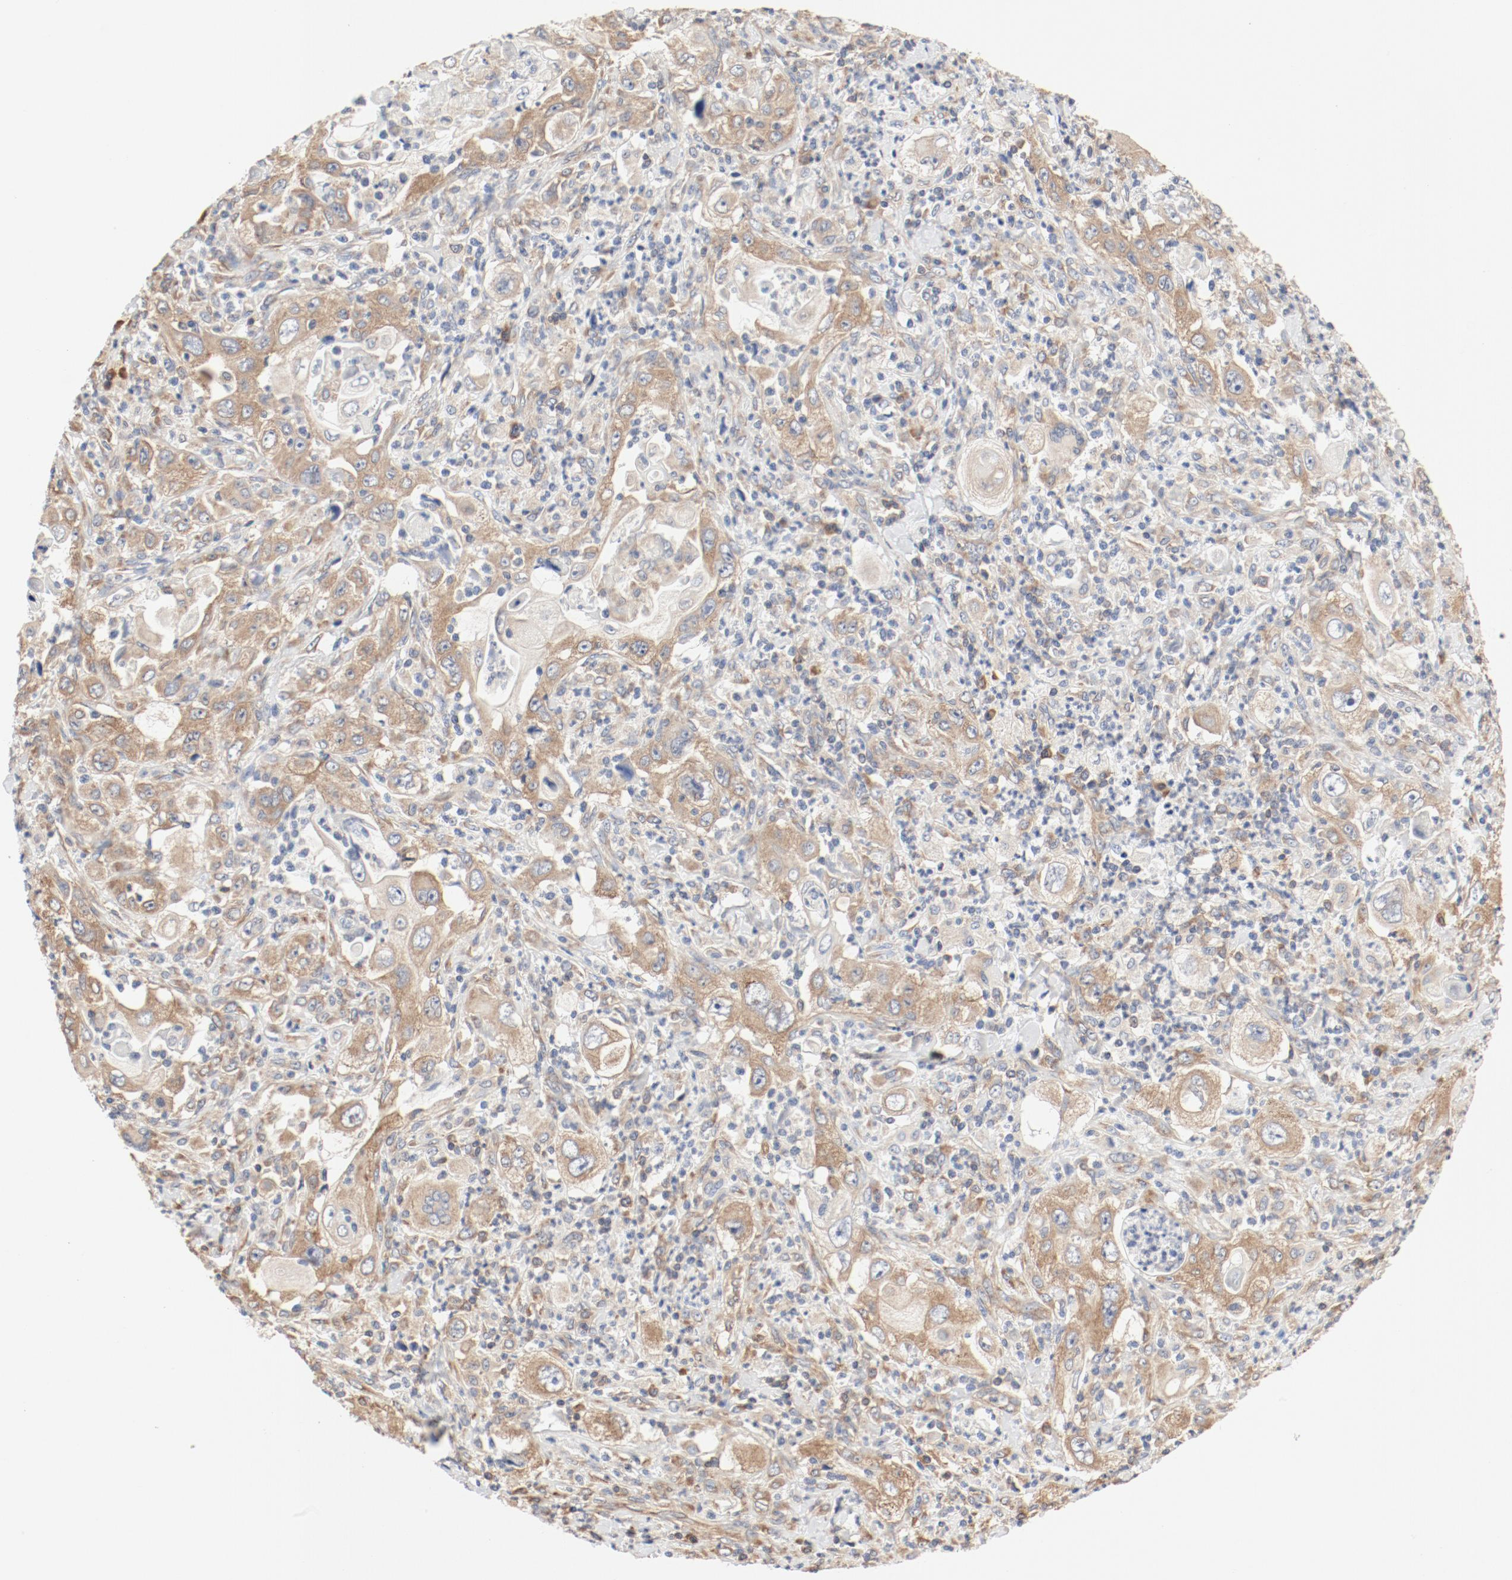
{"staining": {"intensity": "moderate", "quantity": ">75%", "location": "cytoplasmic/membranous"}, "tissue": "pancreatic cancer", "cell_type": "Tumor cells", "image_type": "cancer", "snomed": [{"axis": "morphology", "description": "Adenocarcinoma, NOS"}, {"axis": "topography", "description": "Pancreas"}], "caption": "Adenocarcinoma (pancreatic) stained with a brown dye demonstrates moderate cytoplasmic/membranous positive staining in about >75% of tumor cells.", "gene": "RPS6", "patient": {"sex": "male", "age": 70}}